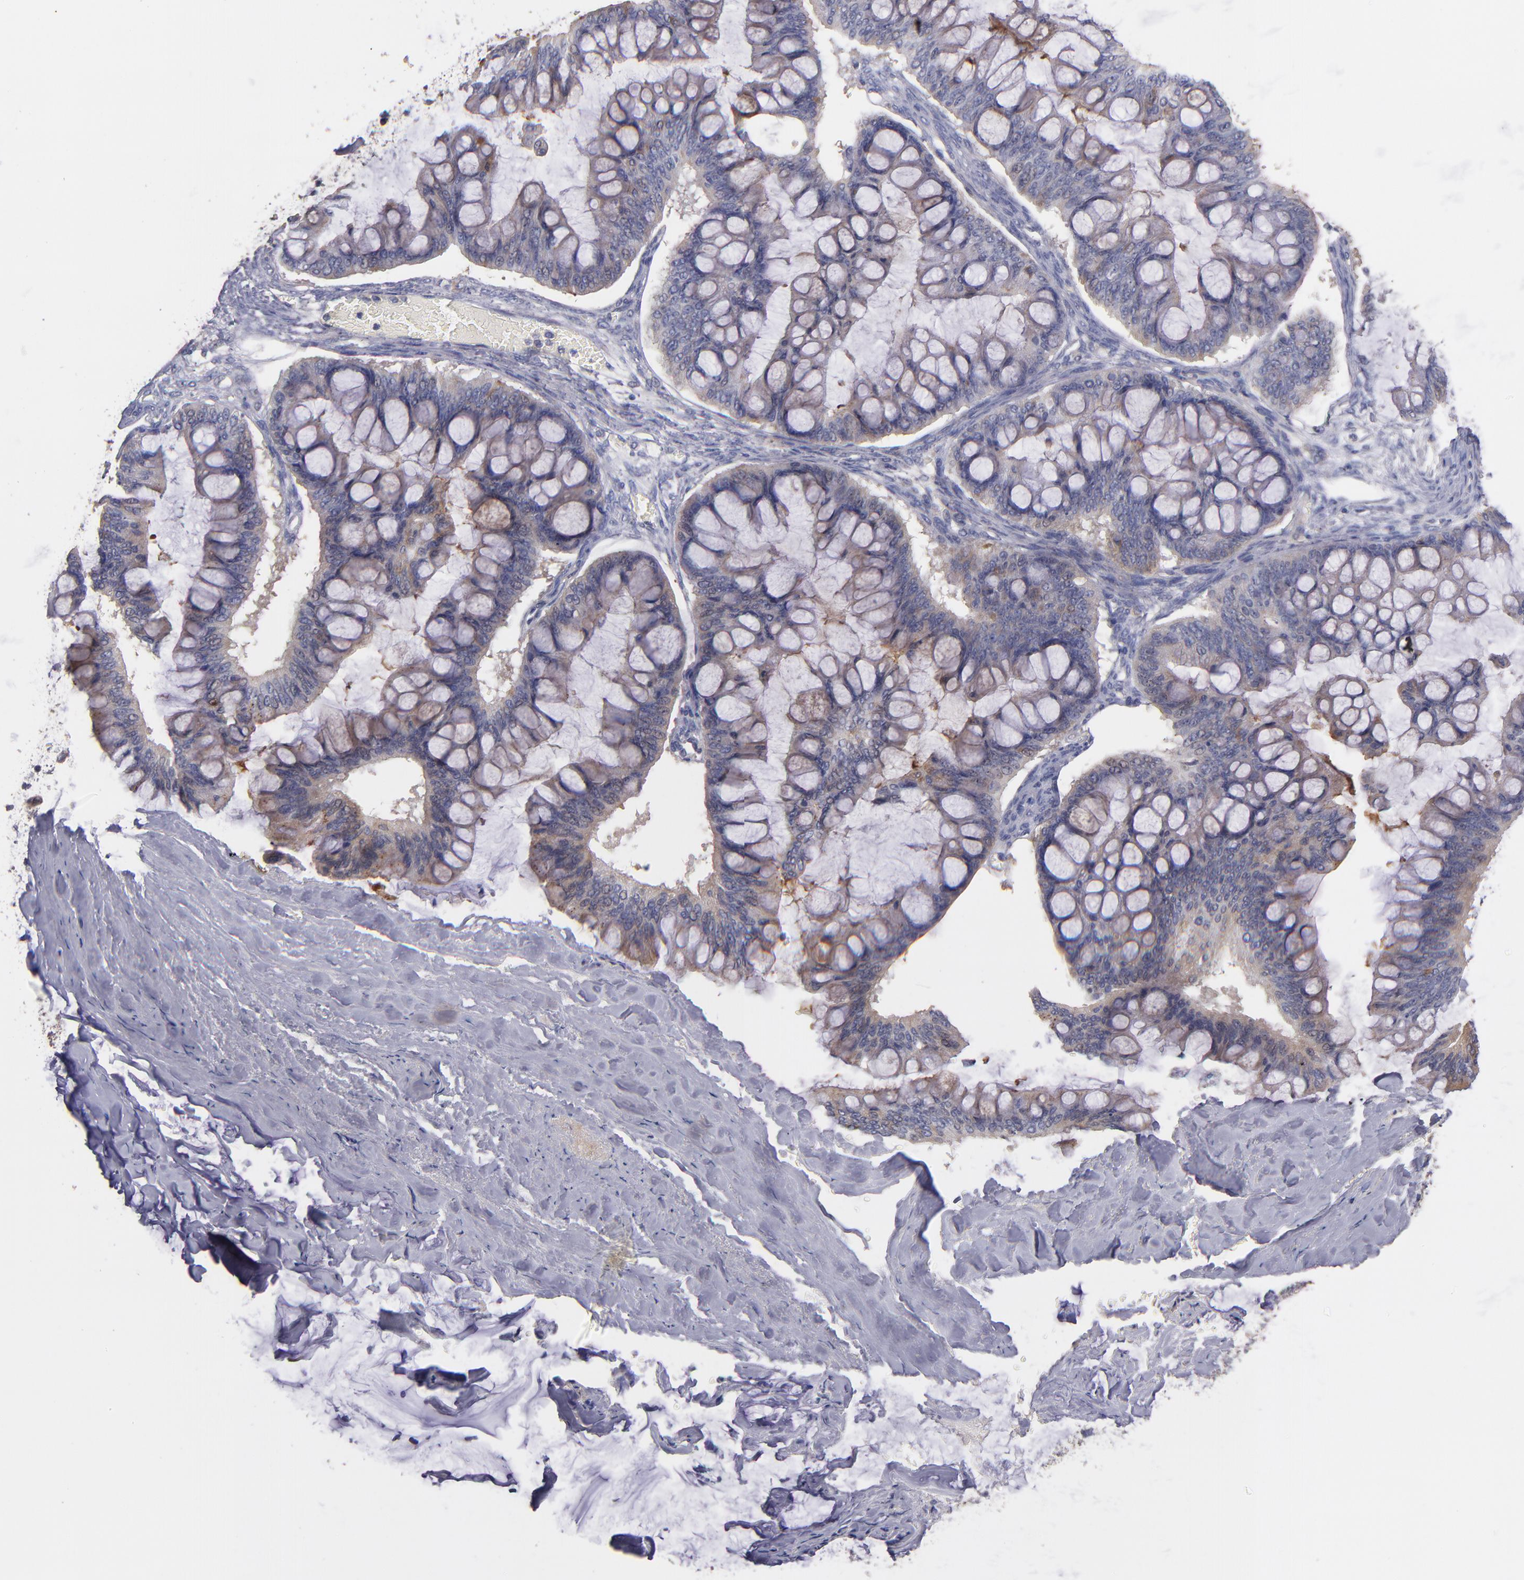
{"staining": {"intensity": "moderate", "quantity": "25%-75%", "location": "cytoplasmic/membranous"}, "tissue": "ovarian cancer", "cell_type": "Tumor cells", "image_type": "cancer", "snomed": [{"axis": "morphology", "description": "Cystadenocarcinoma, mucinous, NOS"}, {"axis": "topography", "description": "Ovary"}], "caption": "The image reveals a brown stain indicating the presence of a protein in the cytoplasmic/membranous of tumor cells in ovarian mucinous cystadenocarcinoma. The staining was performed using DAB to visualize the protein expression in brown, while the nuclei were stained in blue with hematoxylin (Magnification: 20x).", "gene": "MAGEE1", "patient": {"sex": "female", "age": 73}}